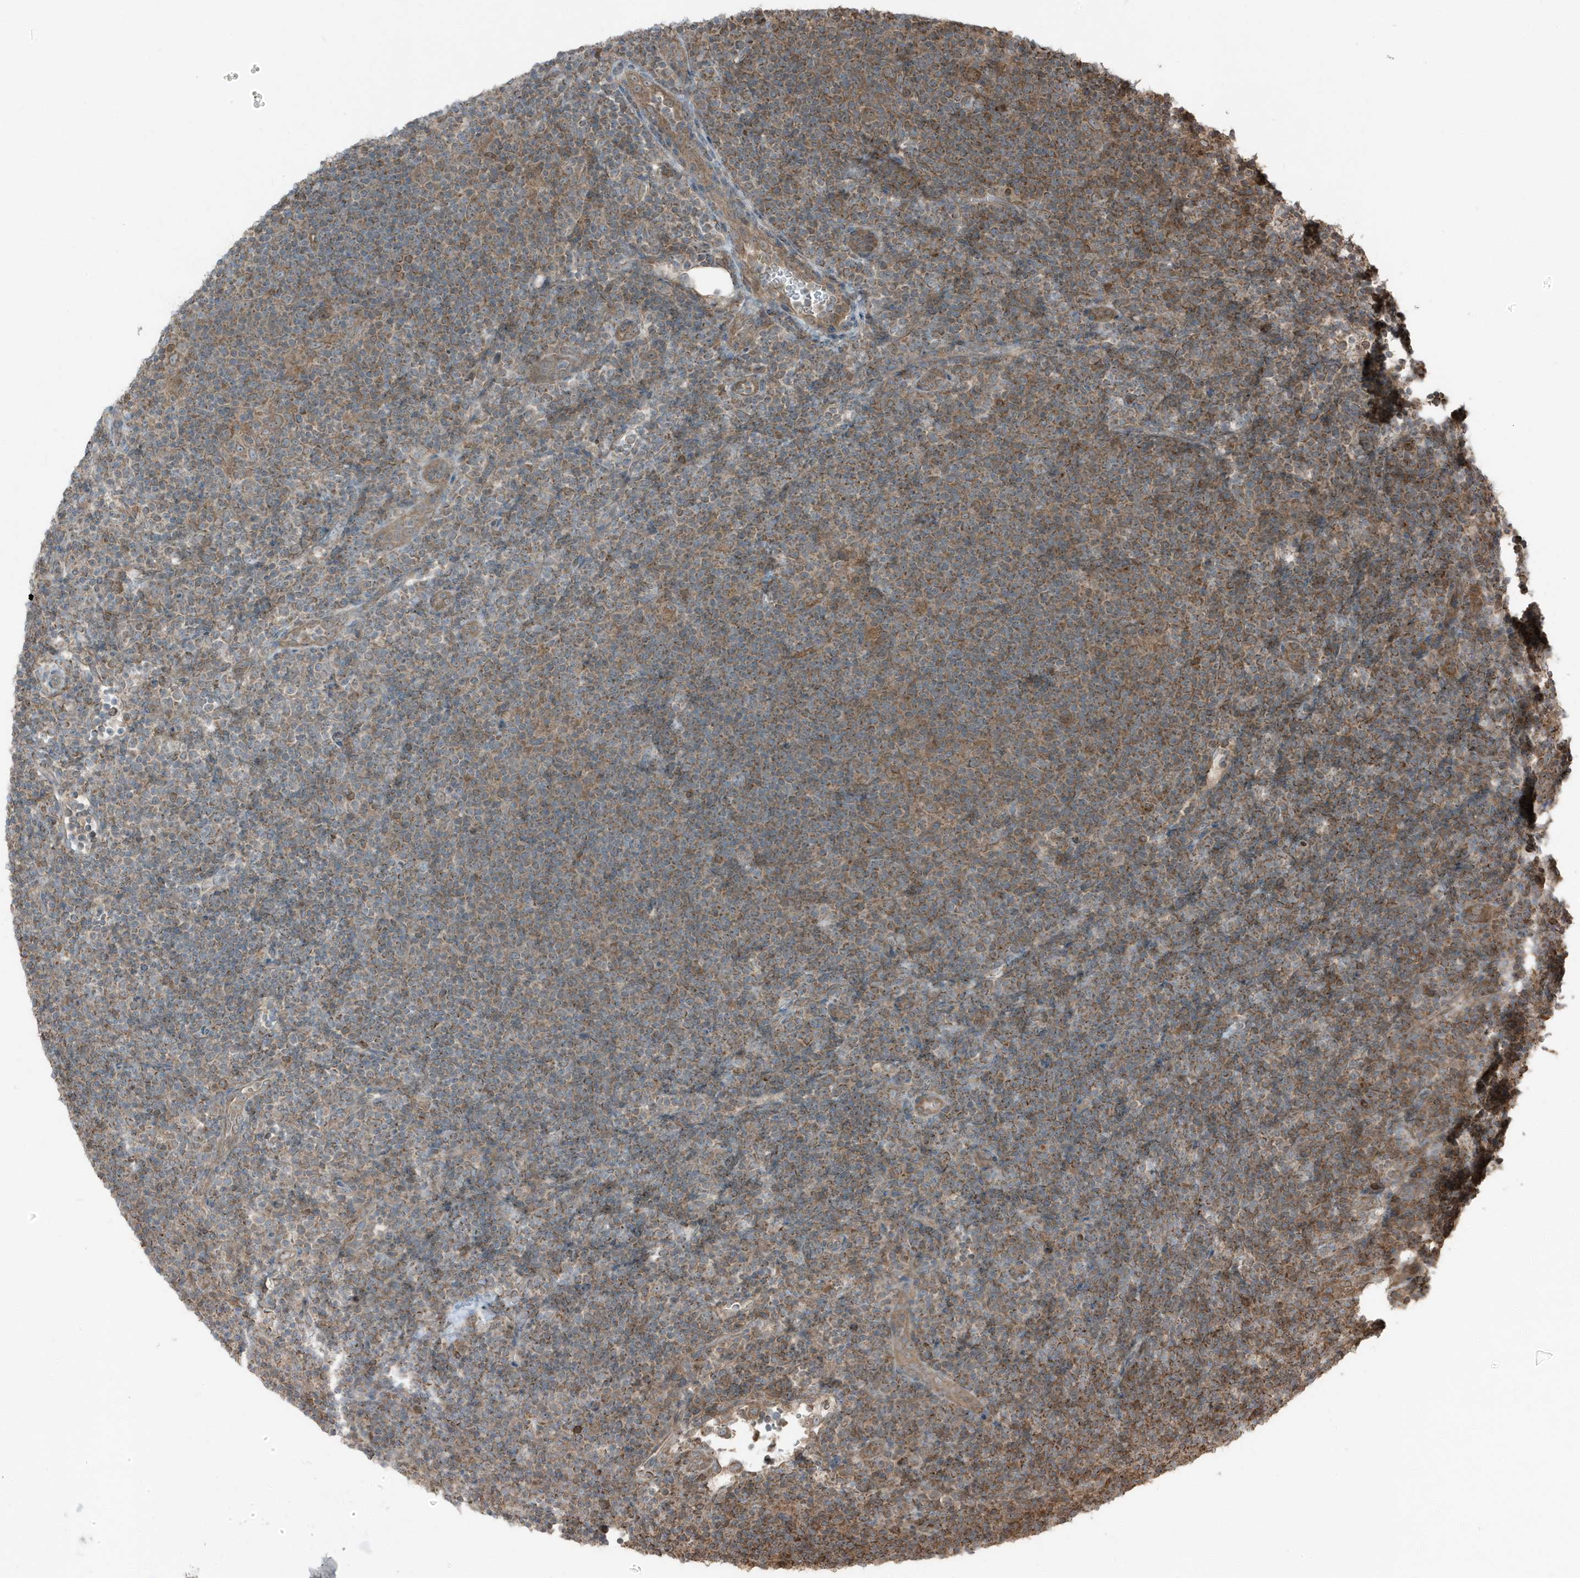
{"staining": {"intensity": "weak", "quantity": ">75%", "location": "cytoplasmic/membranous"}, "tissue": "lymphoma", "cell_type": "Tumor cells", "image_type": "cancer", "snomed": [{"axis": "morphology", "description": "Hodgkin's disease, NOS"}, {"axis": "topography", "description": "Lymph node"}], "caption": "Immunohistochemical staining of Hodgkin's disease exhibits low levels of weak cytoplasmic/membranous staining in approximately >75% of tumor cells.", "gene": "AZI2", "patient": {"sex": "female", "age": 57}}